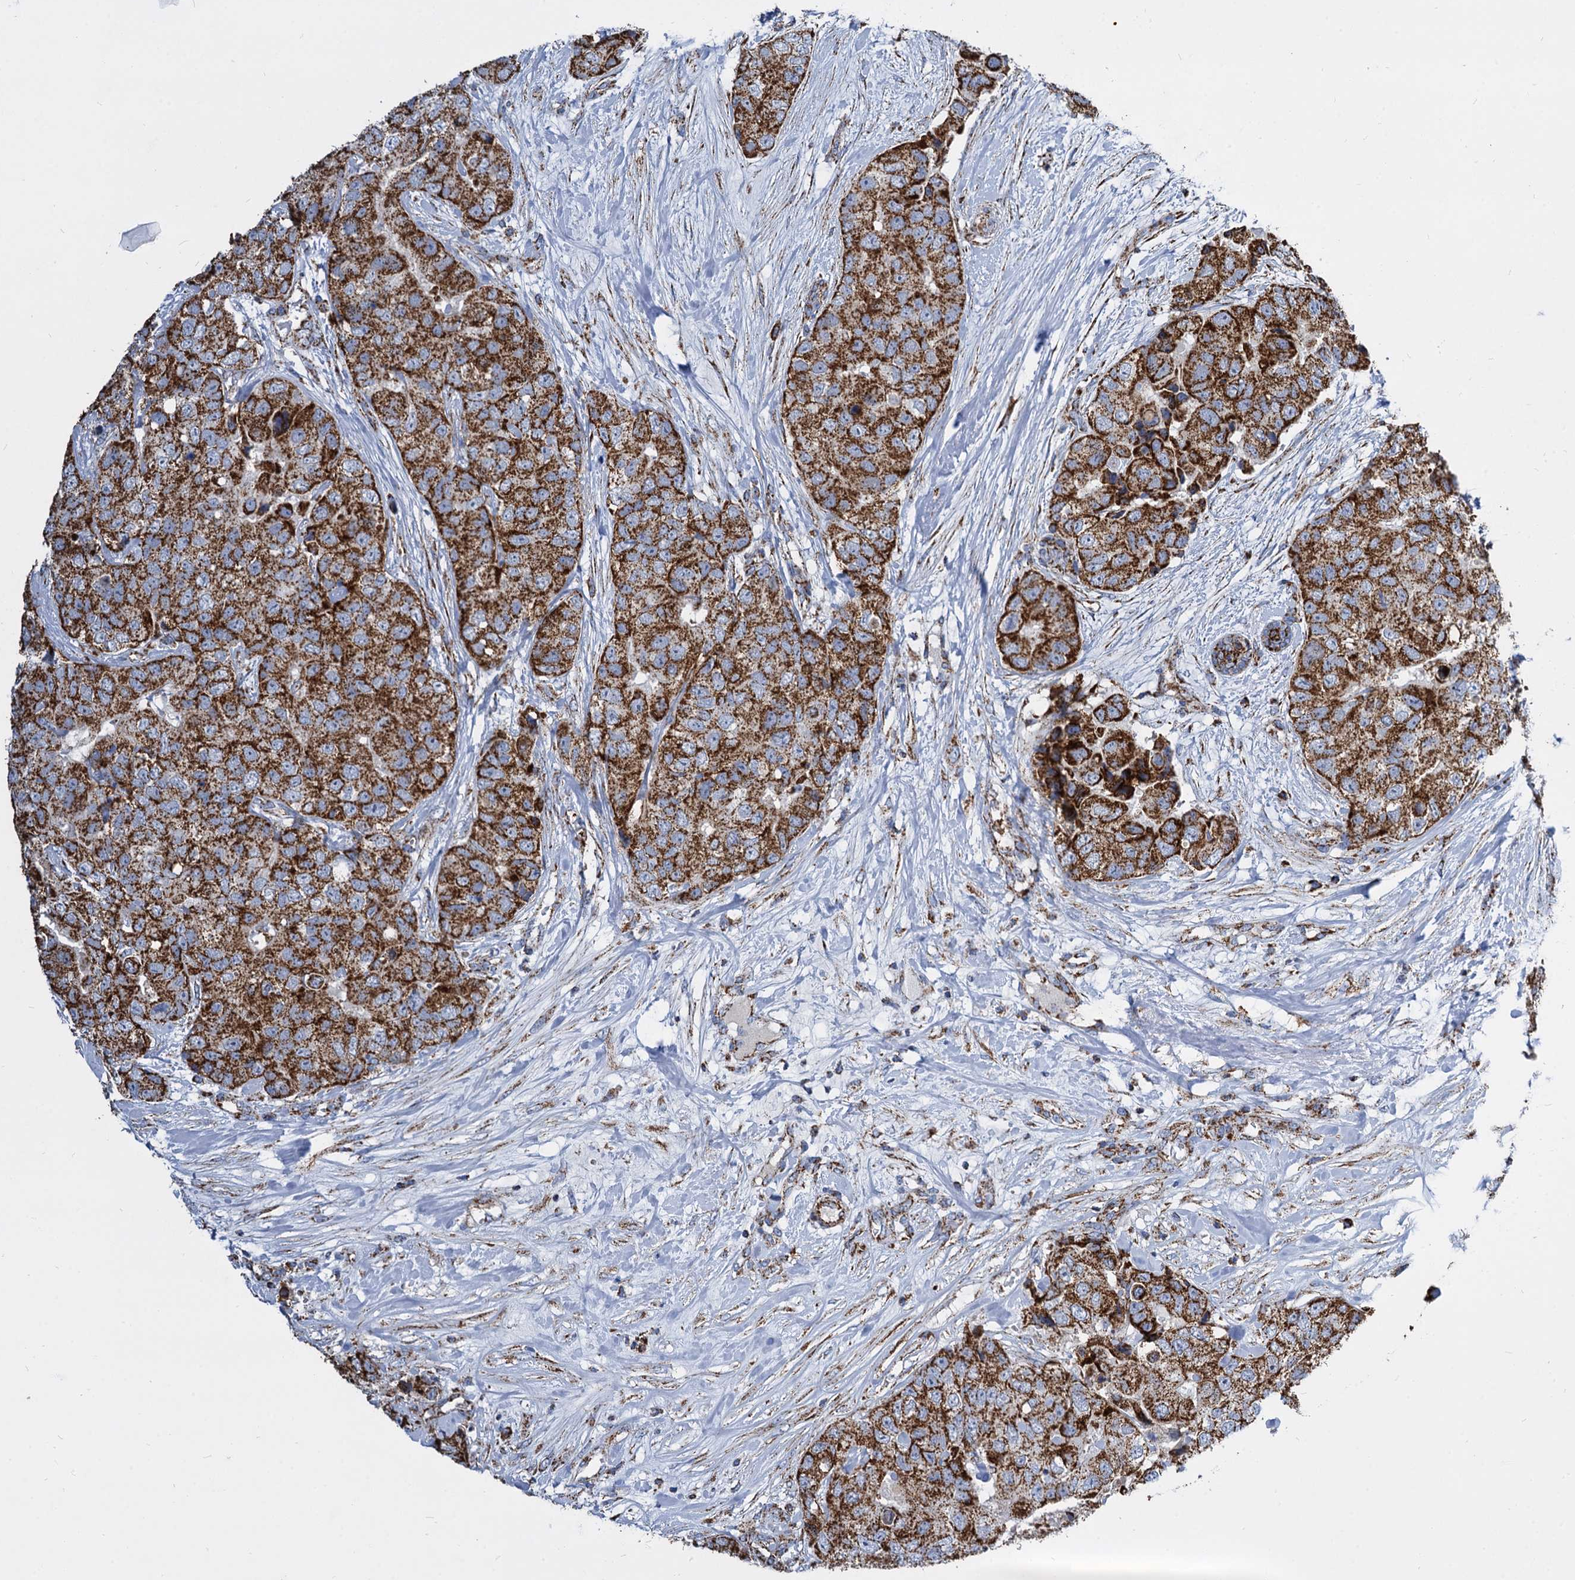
{"staining": {"intensity": "strong", "quantity": ">75%", "location": "cytoplasmic/membranous"}, "tissue": "breast cancer", "cell_type": "Tumor cells", "image_type": "cancer", "snomed": [{"axis": "morphology", "description": "Duct carcinoma"}, {"axis": "topography", "description": "Breast"}], "caption": "Immunohistochemistry of breast cancer (infiltrating ductal carcinoma) shows high levels of strong cytoplasmic/membranous expression in approximately >75% of tumor cells.", "gene": "TIMM10", "patient": {"sex": "female", "age": 62}}